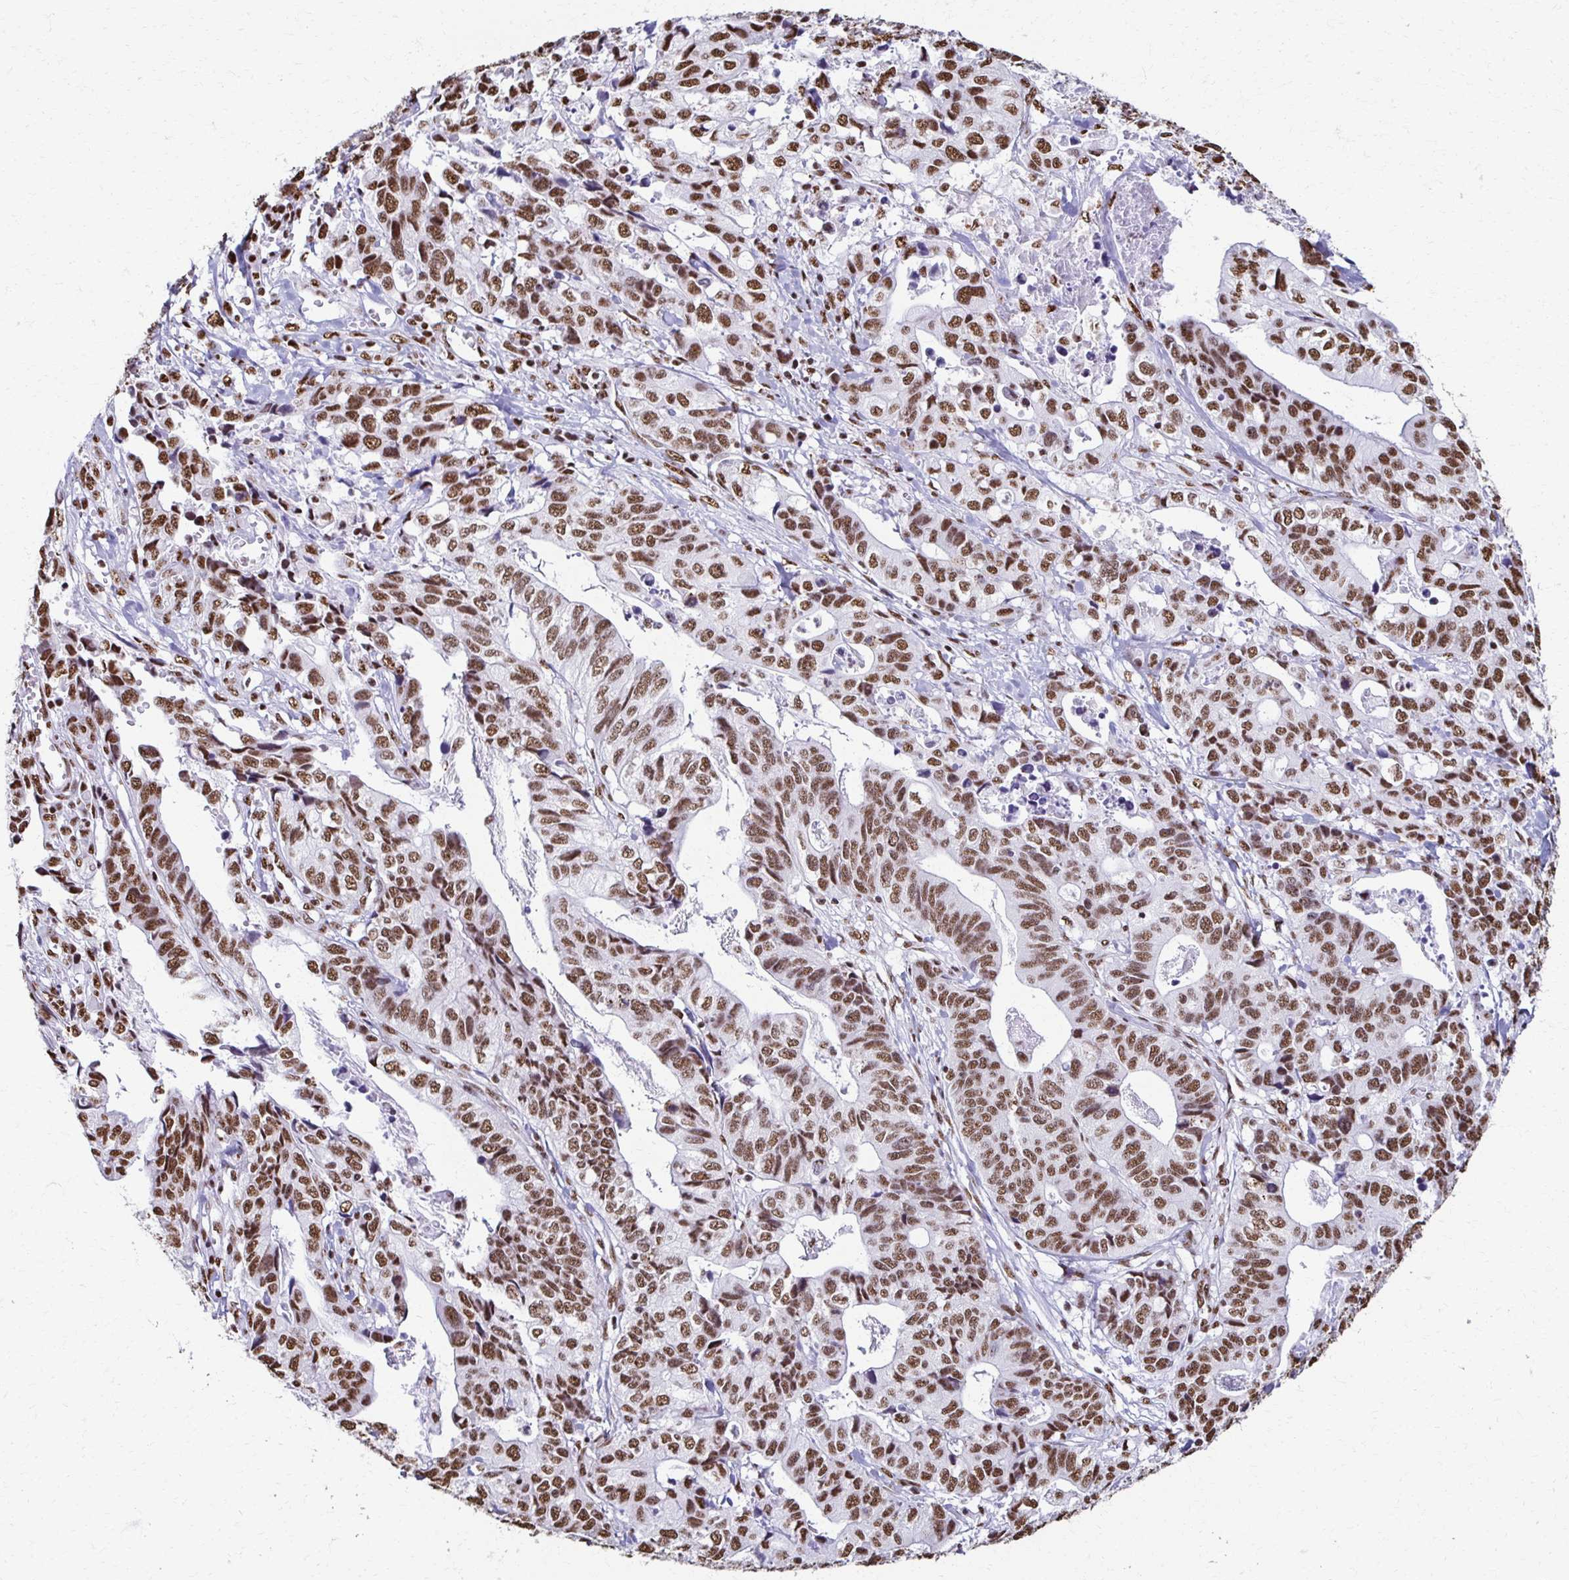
{"staining": {"intensity": "moderate", "quantity": ">75%", "location": "nuclear"}, "tissue": "stomach cancer", "cell_type": "Tumor cells", "image_type": "cancer", "snomed": [{"axis": "morphology", "description": "Adenocarcinoma, NOS"}, {"axis": "topography", "description": "Stomach, upper"}], "caption": "Brown immunohistochemical staining in human stomach cancer reveals moderate nuclear positivity in about >75% of tumor cells.", "gene": "NONO", "patient": {"sex": "female", "age": 67}}